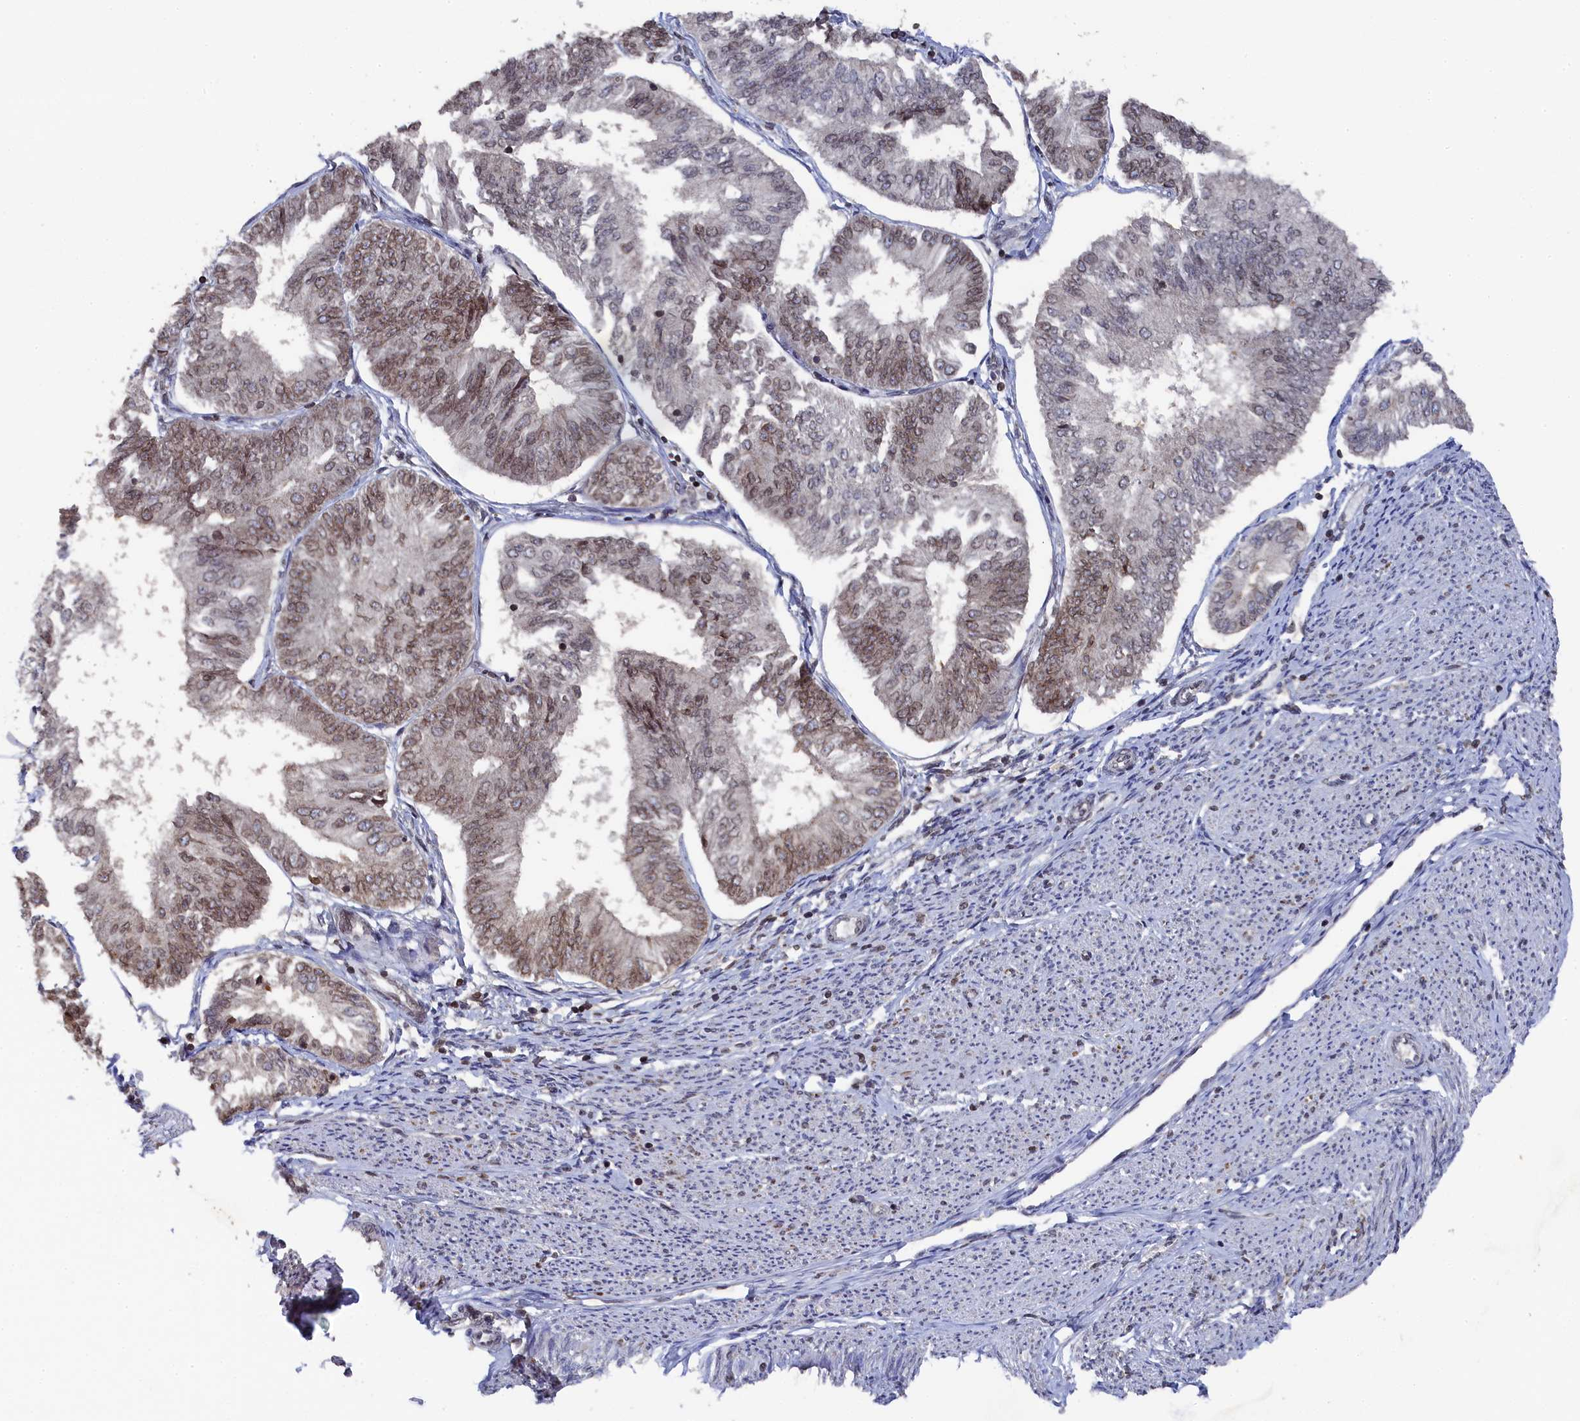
{"staining": {"intensity": "weak", "quantity": ">75%", "location": "cytoplasmic/membranous,nuclear"}, "tissue": "endometrial cancer", "cell_type": "Tumor cells", "image_type": "cancer", "snomed": [{"axis": "morphology", "description": "Adenocarcinoma, NOS"}, {"axis": "topography", "description": "Endometrium"}], "caption": "Protein staining of endometrial cancer tissue demonstrates weak cytoplasmic/membranous and nuclear staining in about >75% of tumor cells.", "gene": "ANKEF1", "patient": {"sex": "female", "age": 58}}